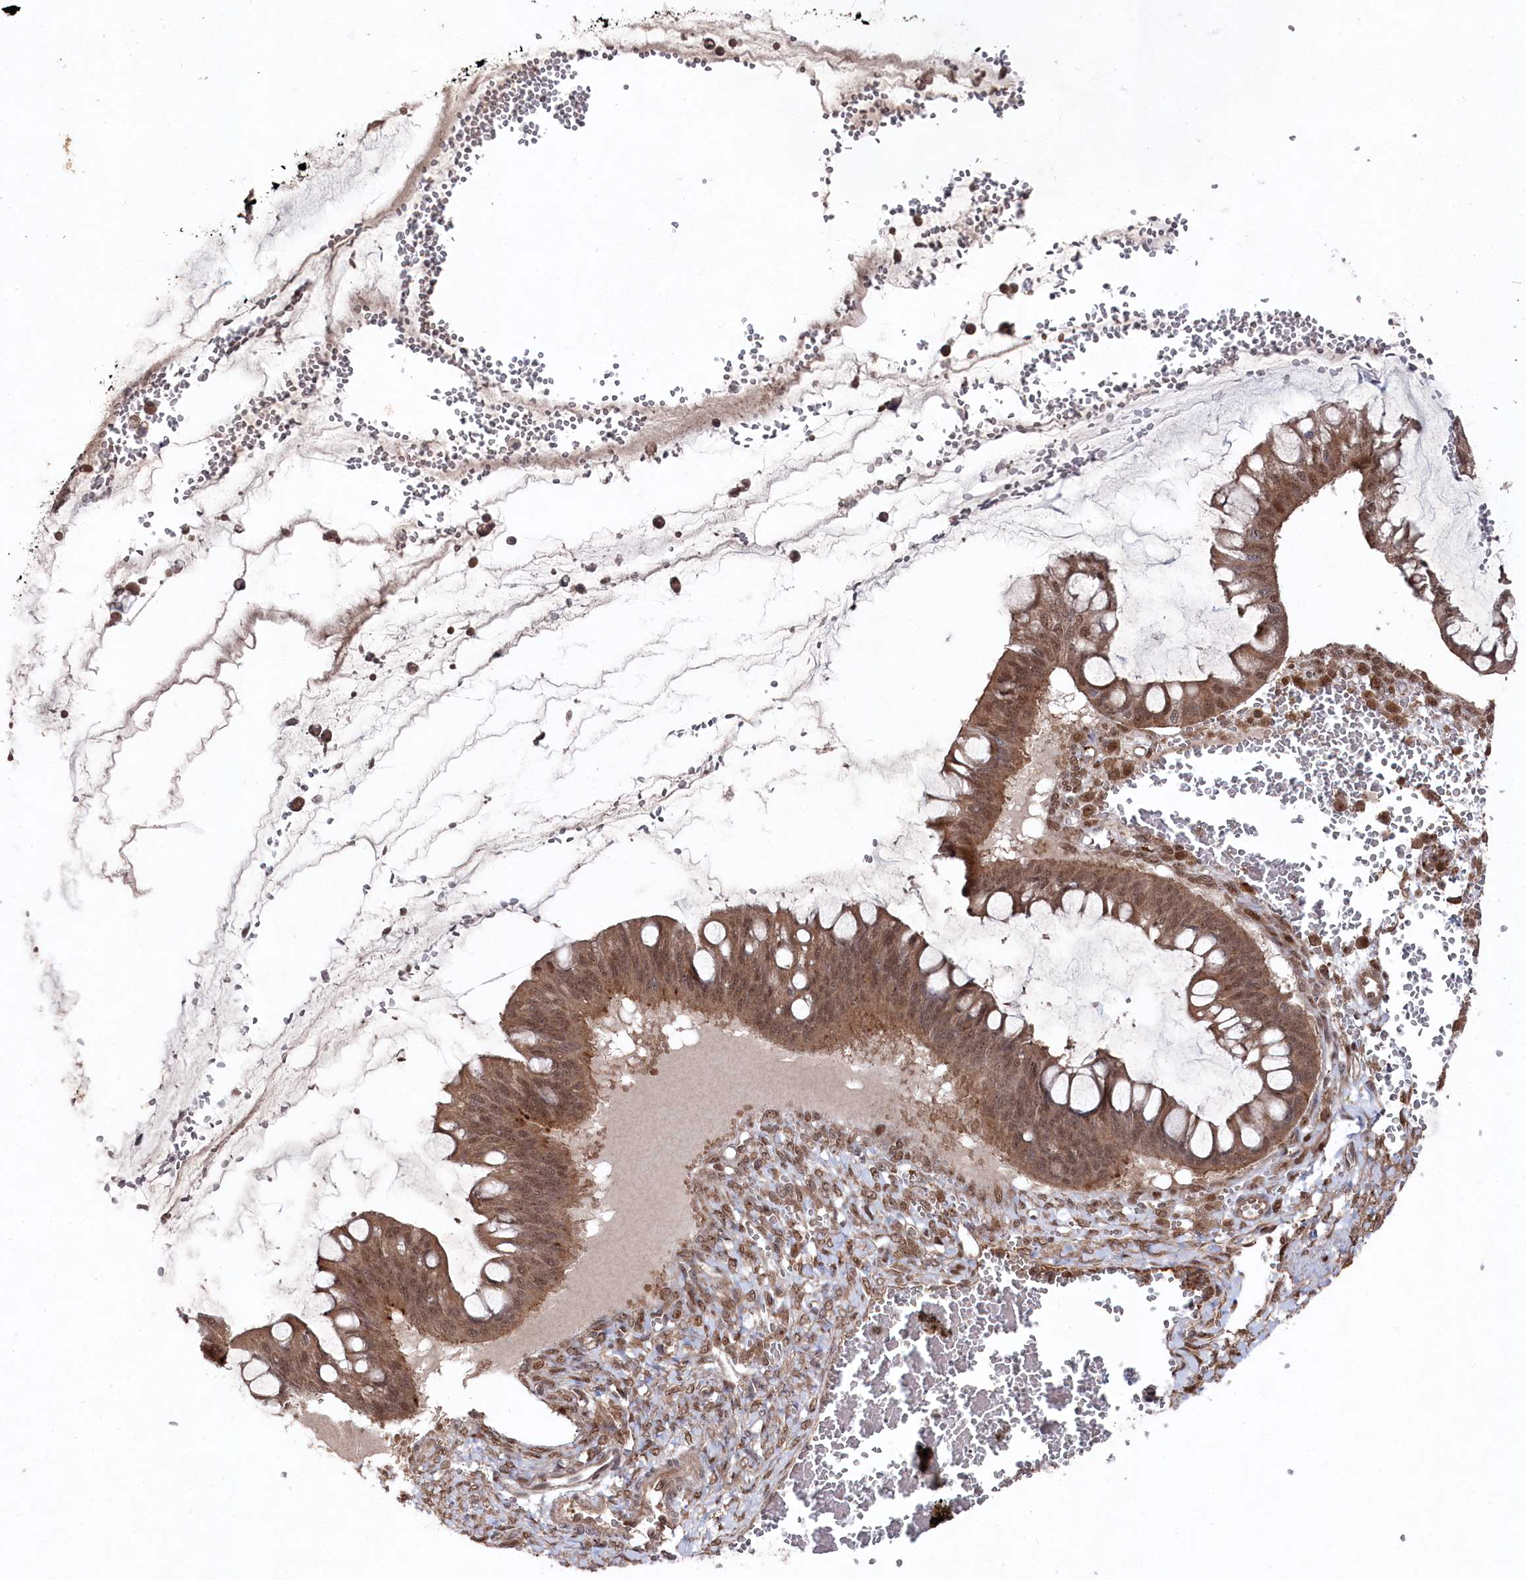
{"staining": {"intensity": "moderate", "quantity": ">75%", "location": "cytoplasmic/membranous,nuclear"}, "tissue": "ovarian cancer", "cell_type": "Tumor cells", "image_type": "cancer", "snomed": [{"axis": "morphology", "description": "Cystadenocarcinoma, mucinous, NOS"}, {"axis": "topography", "description": "Ovary"}], "caption": "This is an image of immunohistochemistry (IHC) staining of ovarian cancer (mucinous cystadenocarcinoma), which shows moderate positivity in the cytoplasmic/membranous and nuclear of tumor cells.", "gene": "BORCS7", "patient": {"sex": "female", "age": 73}}